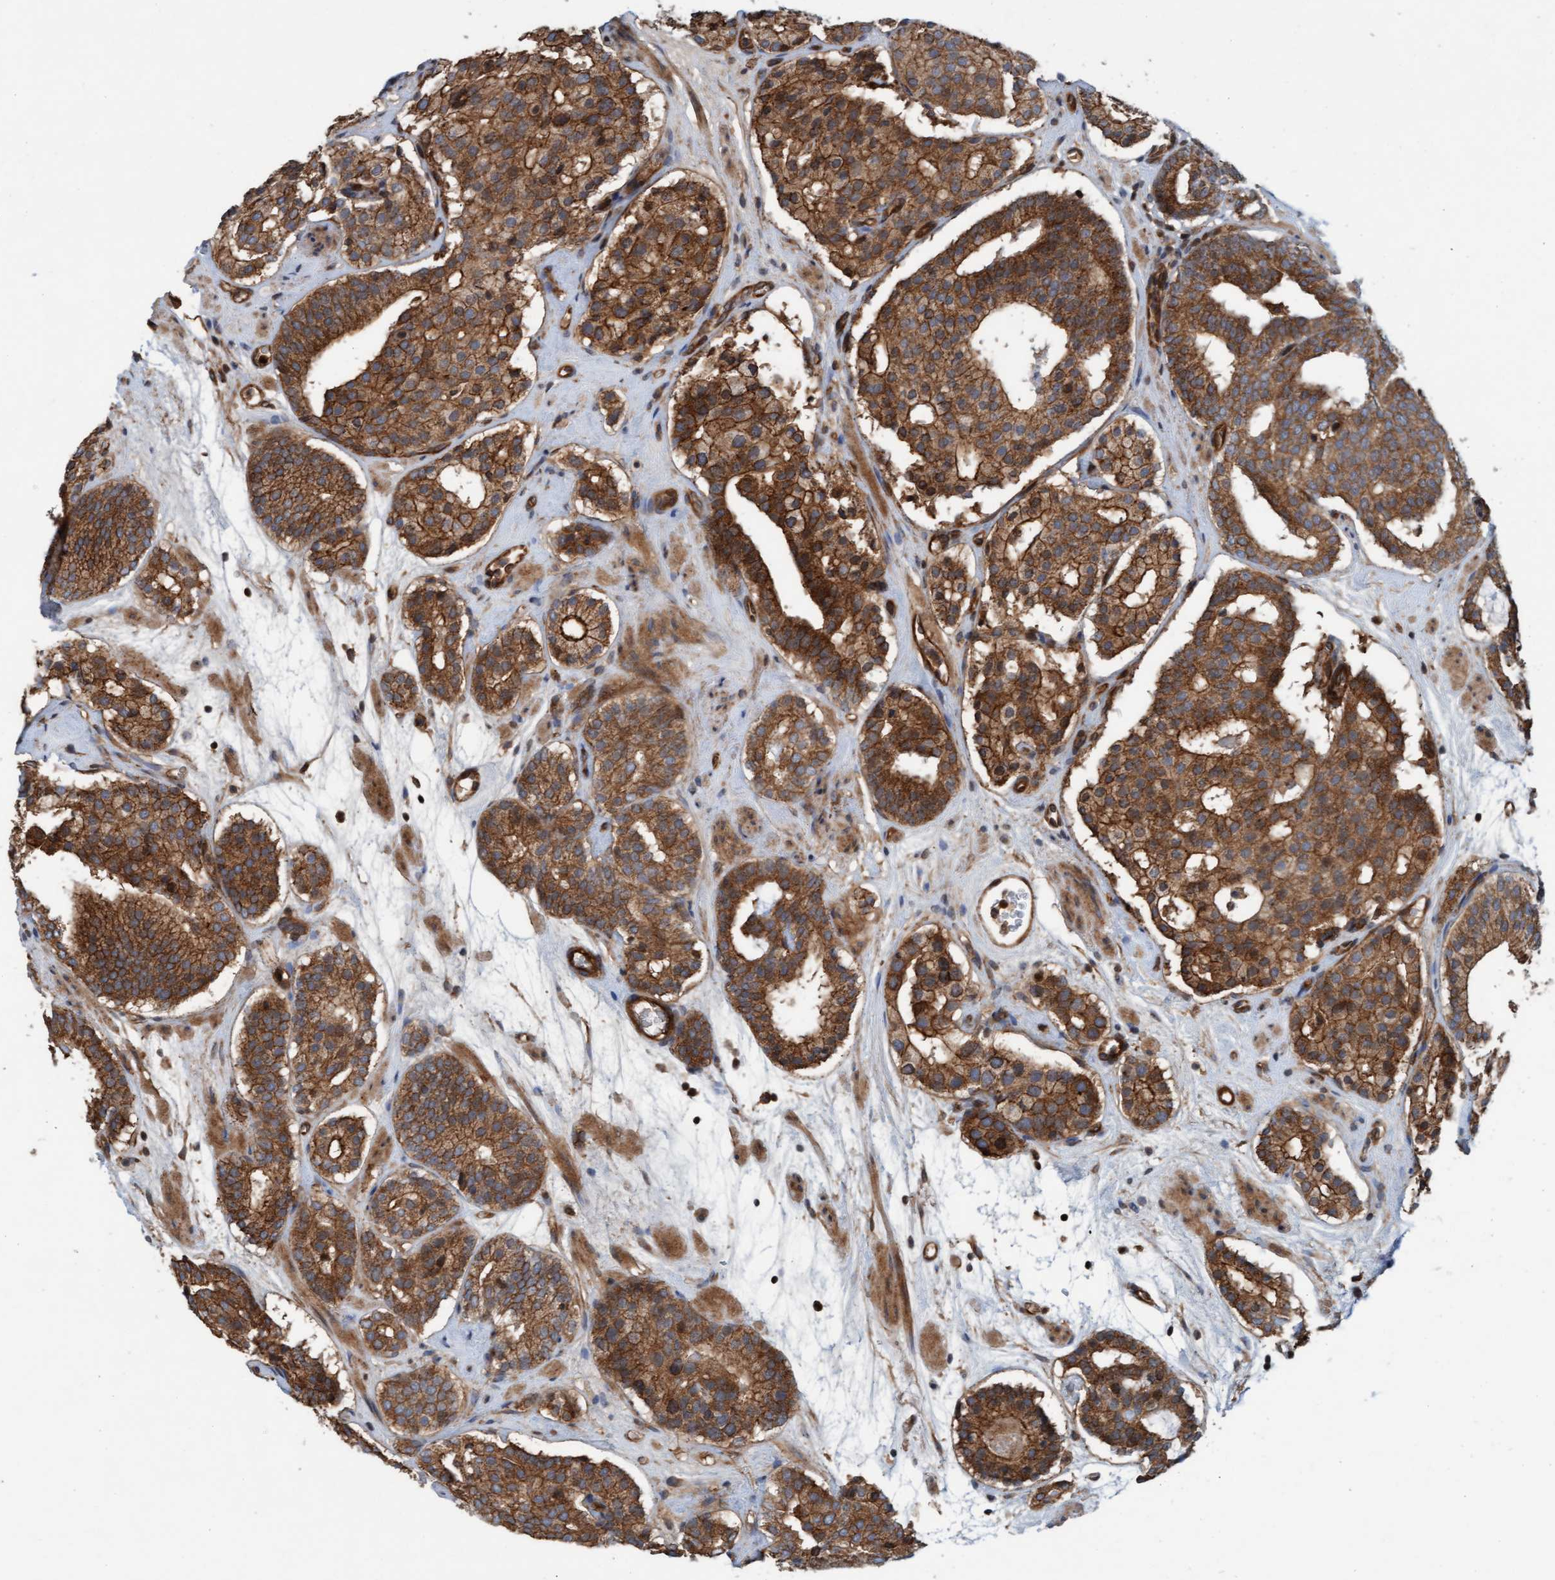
{"staining": {"intensity": "strong", "quantity": ">75%", "location": "cytoplasmic/membranous"}, "tissue": "prostate cancer", "cell_type": "Tumor cells", "image_type": "cancer", "snomed": [{"axis": "morphology", "description": "Adenocarcinoma, Low grade"}, {"axis": "topography", "description": "Prostate"}], "caption": "Protein staining of prostate cancer (adenocarcinoma (low-grade)) tissue shows strong cytoplasmic/membranous staining in approximately >75% of tumor cells.", "gene": "ERAL1", "patient": {"sex": "male", "age": 69}}